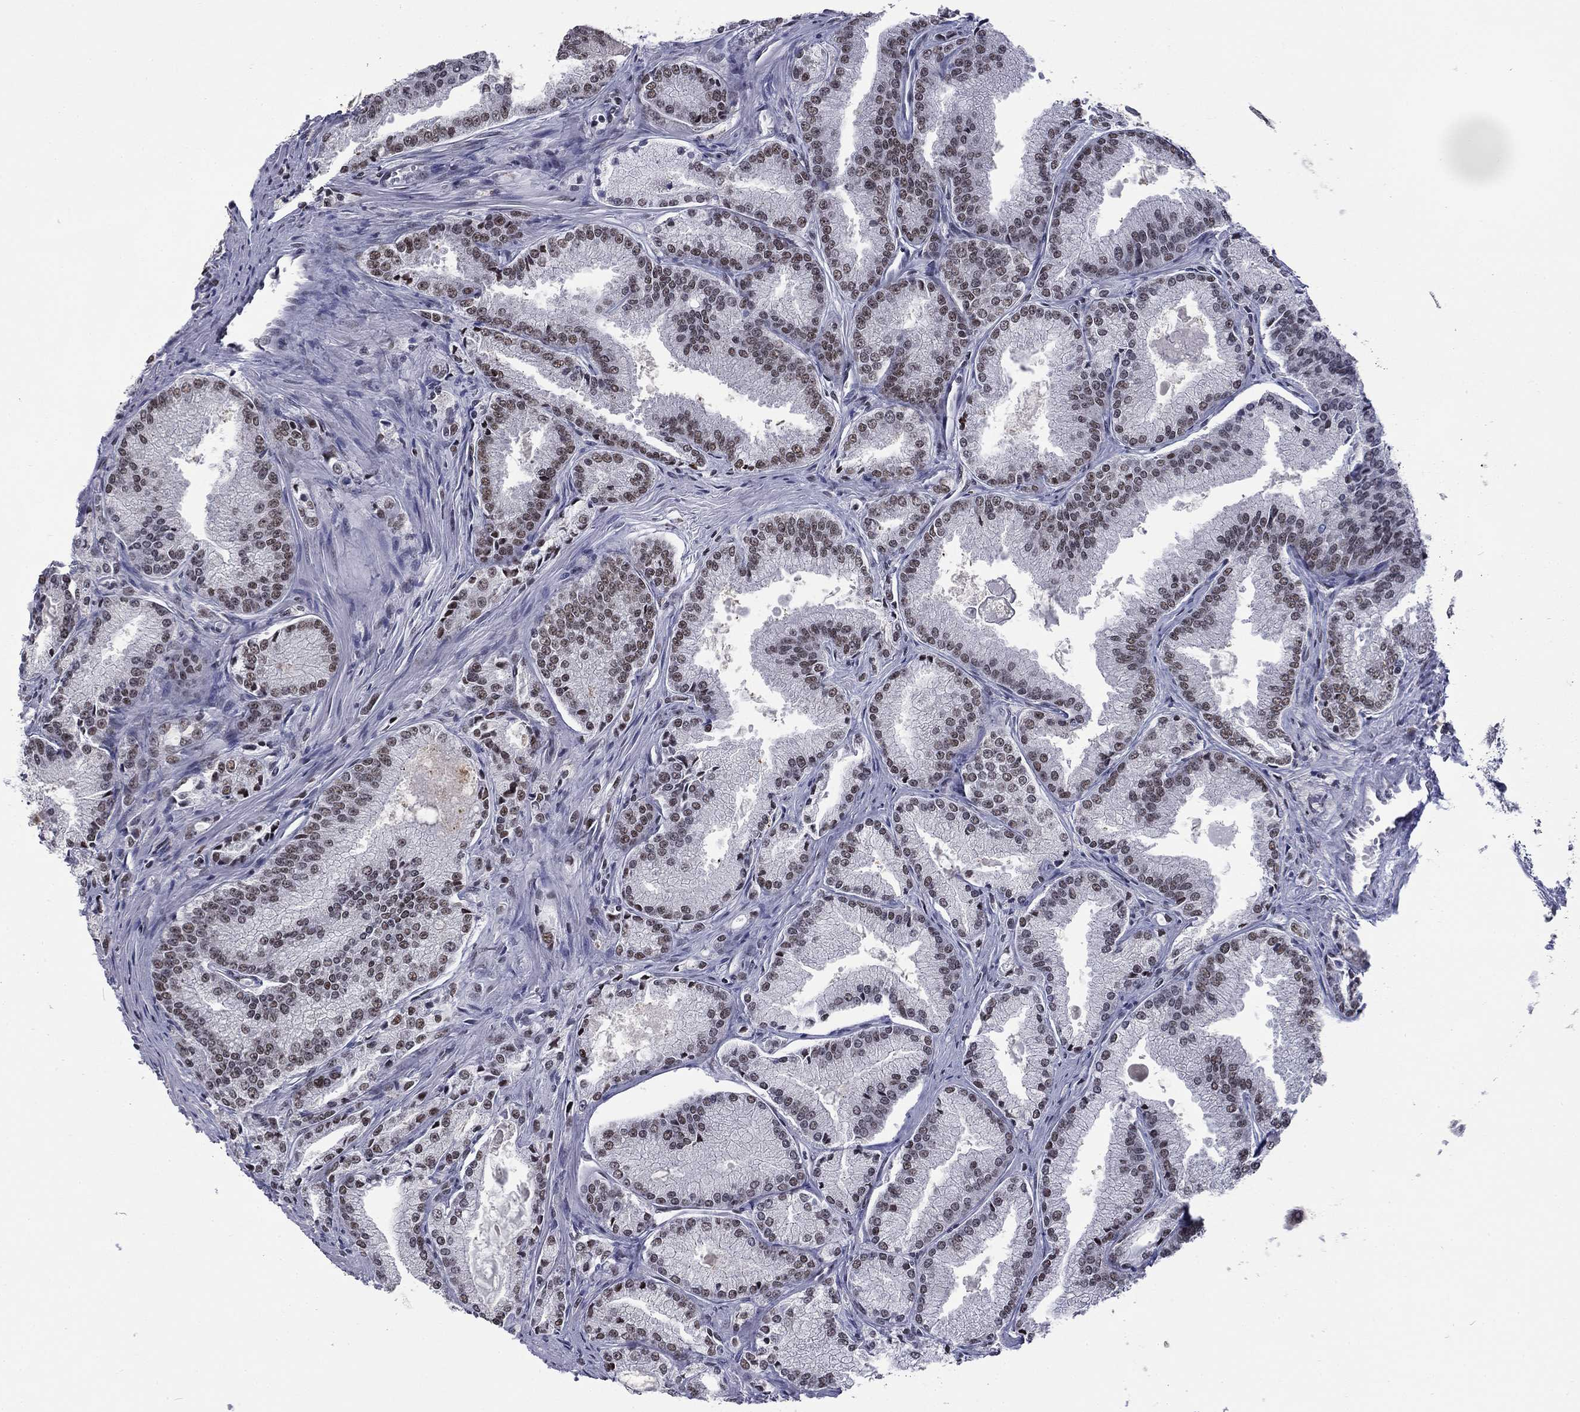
{"staining": {"intensity": "weak", "quantity": "25%-75%", "location": "nuclear"}, "tissue": "prostate cancer", "cell_type": "Tumor cells", "image_type": "cancer", "snomed": [{"axis": "morphology", "description": "Adenocarcinoma, NOS"}, {"axis": "morphology", "description": "Adenocarcinoma, High grade"}, {"axis": "topography", "description": "Prostate"}], "caption": "A low amount of weak nuclear positivity is present in about 25%-75% of tumor cells in prostate high-grade adenocarcinoma tissue. (IHC, brightfield microscopy, high magnification).", "gene": "ETV5", "patient": {"sex": "male", "age": 70}}